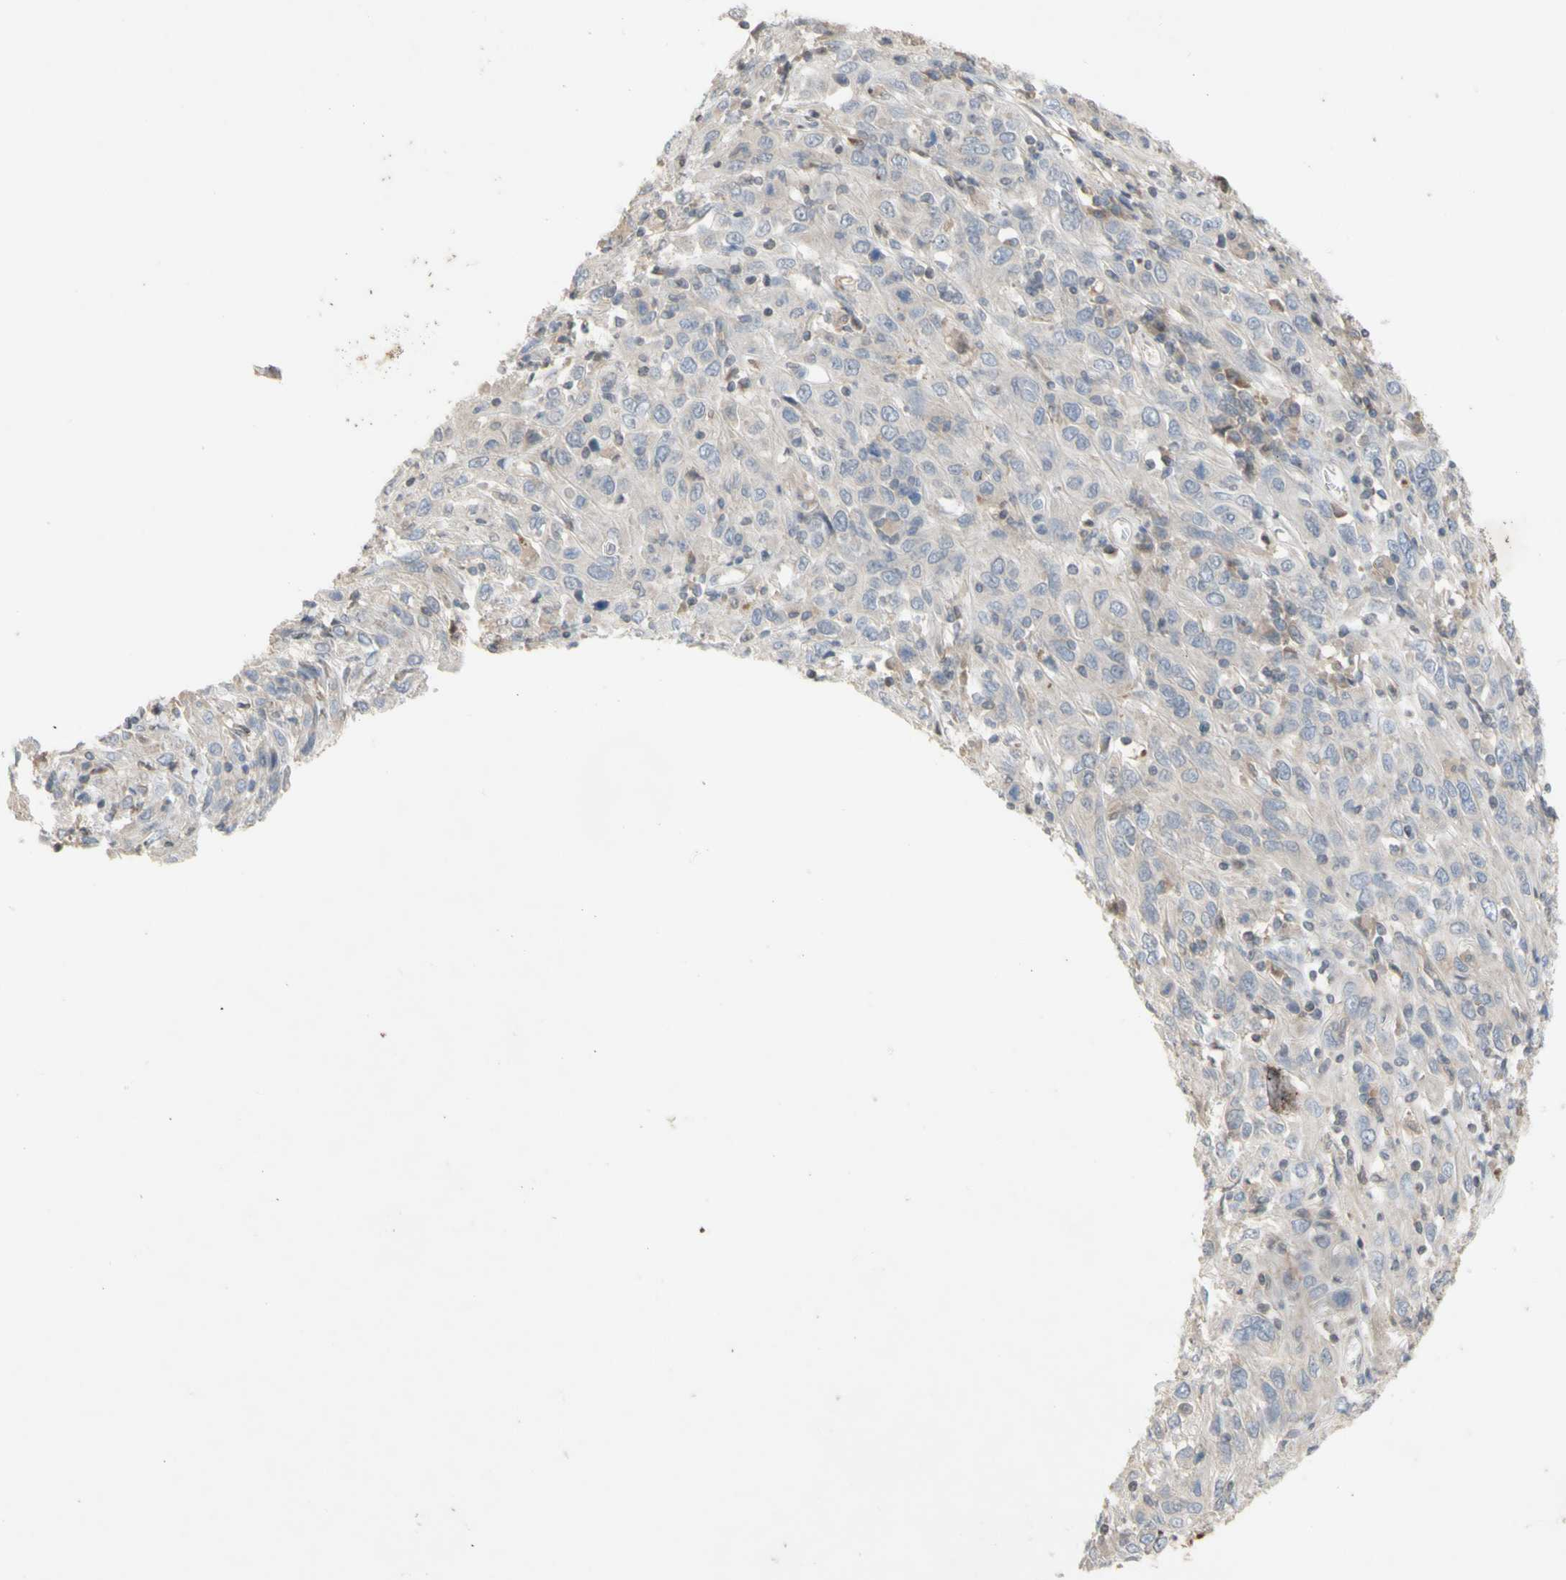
{"staining": {"intensity": "negative", "quantity": "none", "location": "none"}, "tissue": "cervical cancer", "cell_type": "Tumor cells", "image_type": "cancer", "snomed": [{"axis": "morphology", "description": "Squamous cell carcinoma, NOS"}, {"axis": "topography", "description": "Cervix"}], "caption": "Immunohistochemistry of cervical cancer displays no positivity in tumor cells.", "gene": "NECTIN3", "patient": {"sex": "female", "age": 46}}